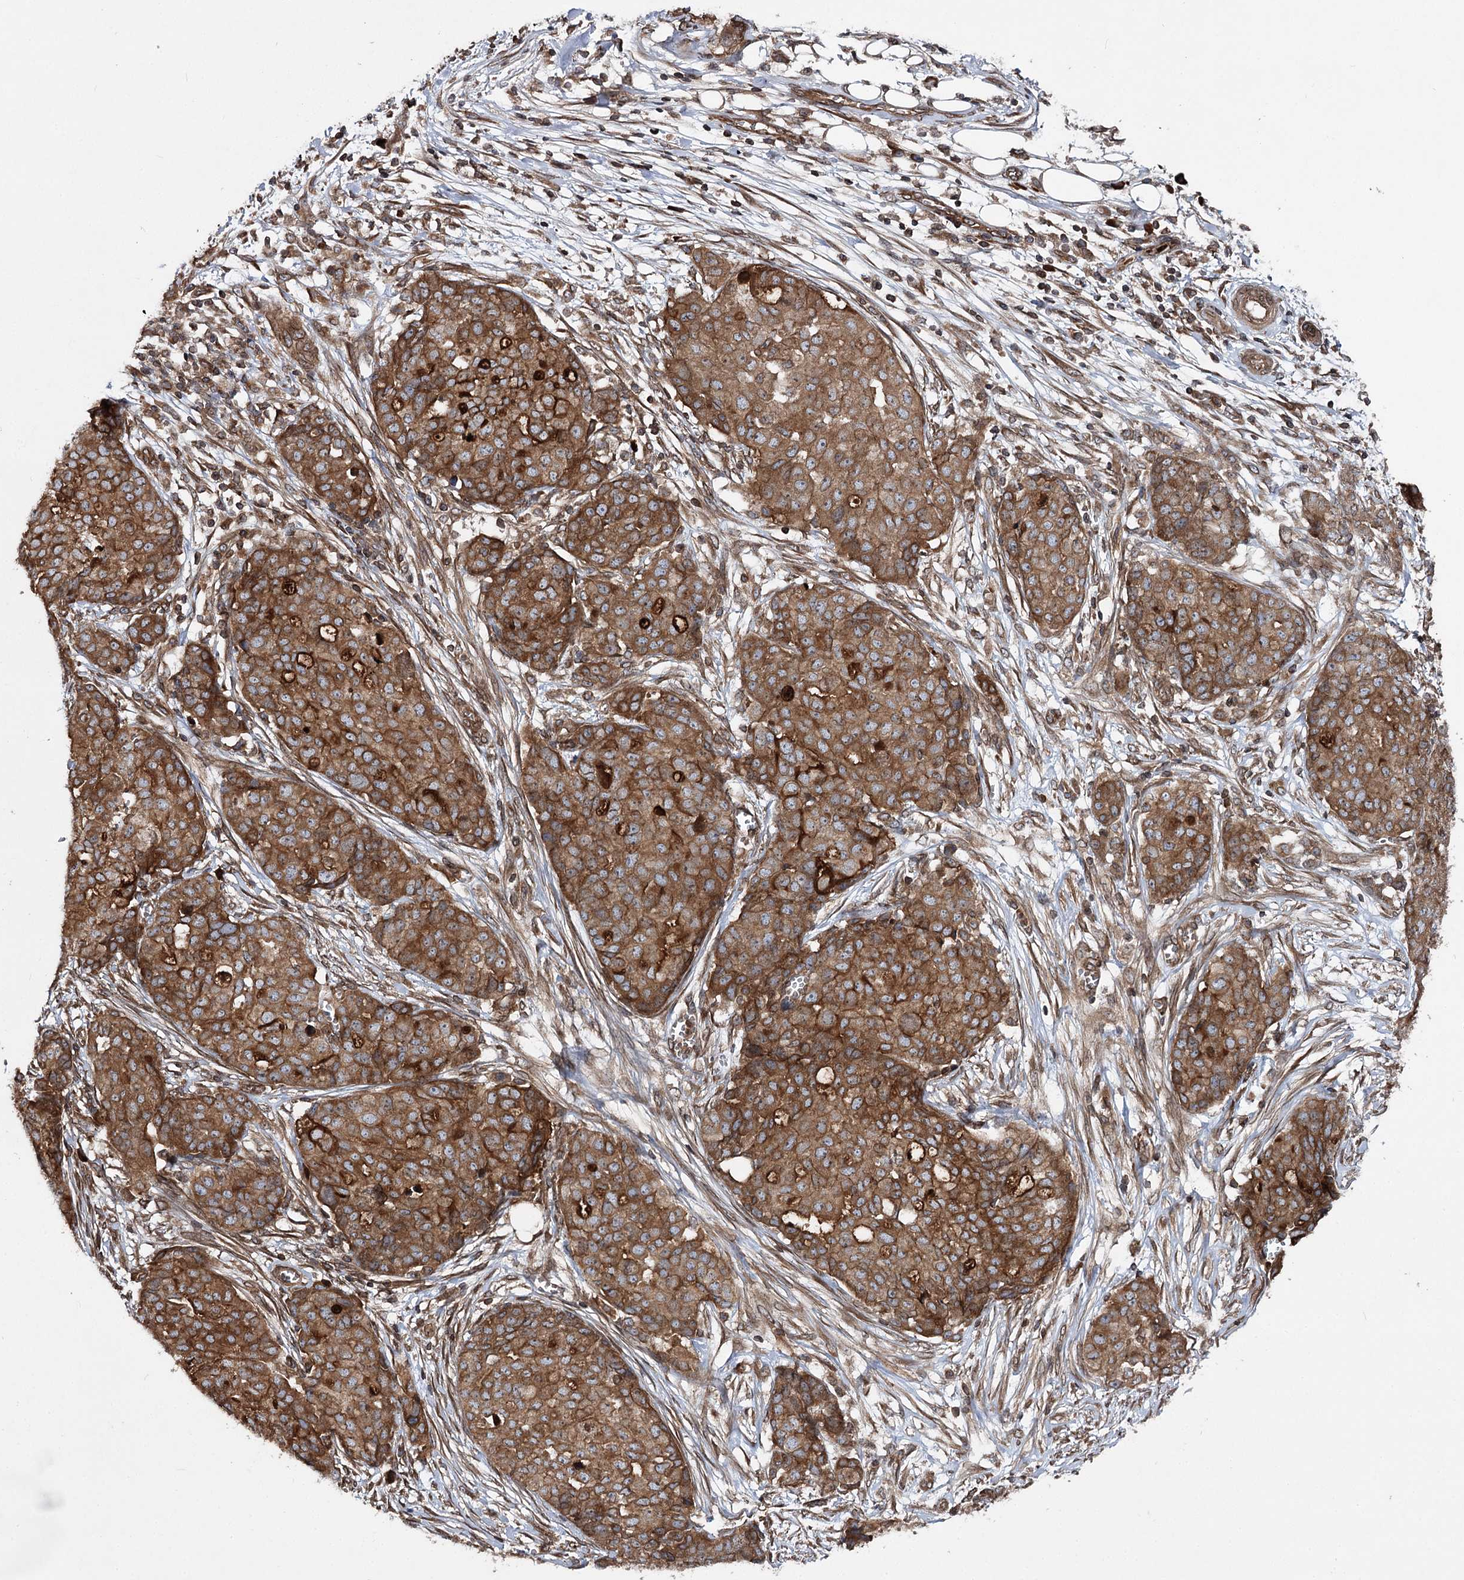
{"staining": {"intensity": "strong", "quantity": ">75%", "location": "cytoplasmic/membranous"}, "tissue": "ovarian cancer", "cell_type": "Tumor cells", "image_type": "cancer", "snomed": [{"axis": "morphology", "description": "Cystadenocarcinoma, serous, NOS"}, {"axis": "topography", "description": "Soft tissue"}, {"axis": "topography", "description": "Ovary"}], "caption": "Immunohistochemistry image of neoplastic tissue: ovarian cancer (serous cystadenocarcinoma) stained using IHC displays high levels of strong protein expression localized specifically in the cytoplasmic/membranous of tumor cells, appearing as a cytoplasmic/membranous brown color.", "gene": "FGFR1OP2", "patient": {"sex": "female", "age": 57}}